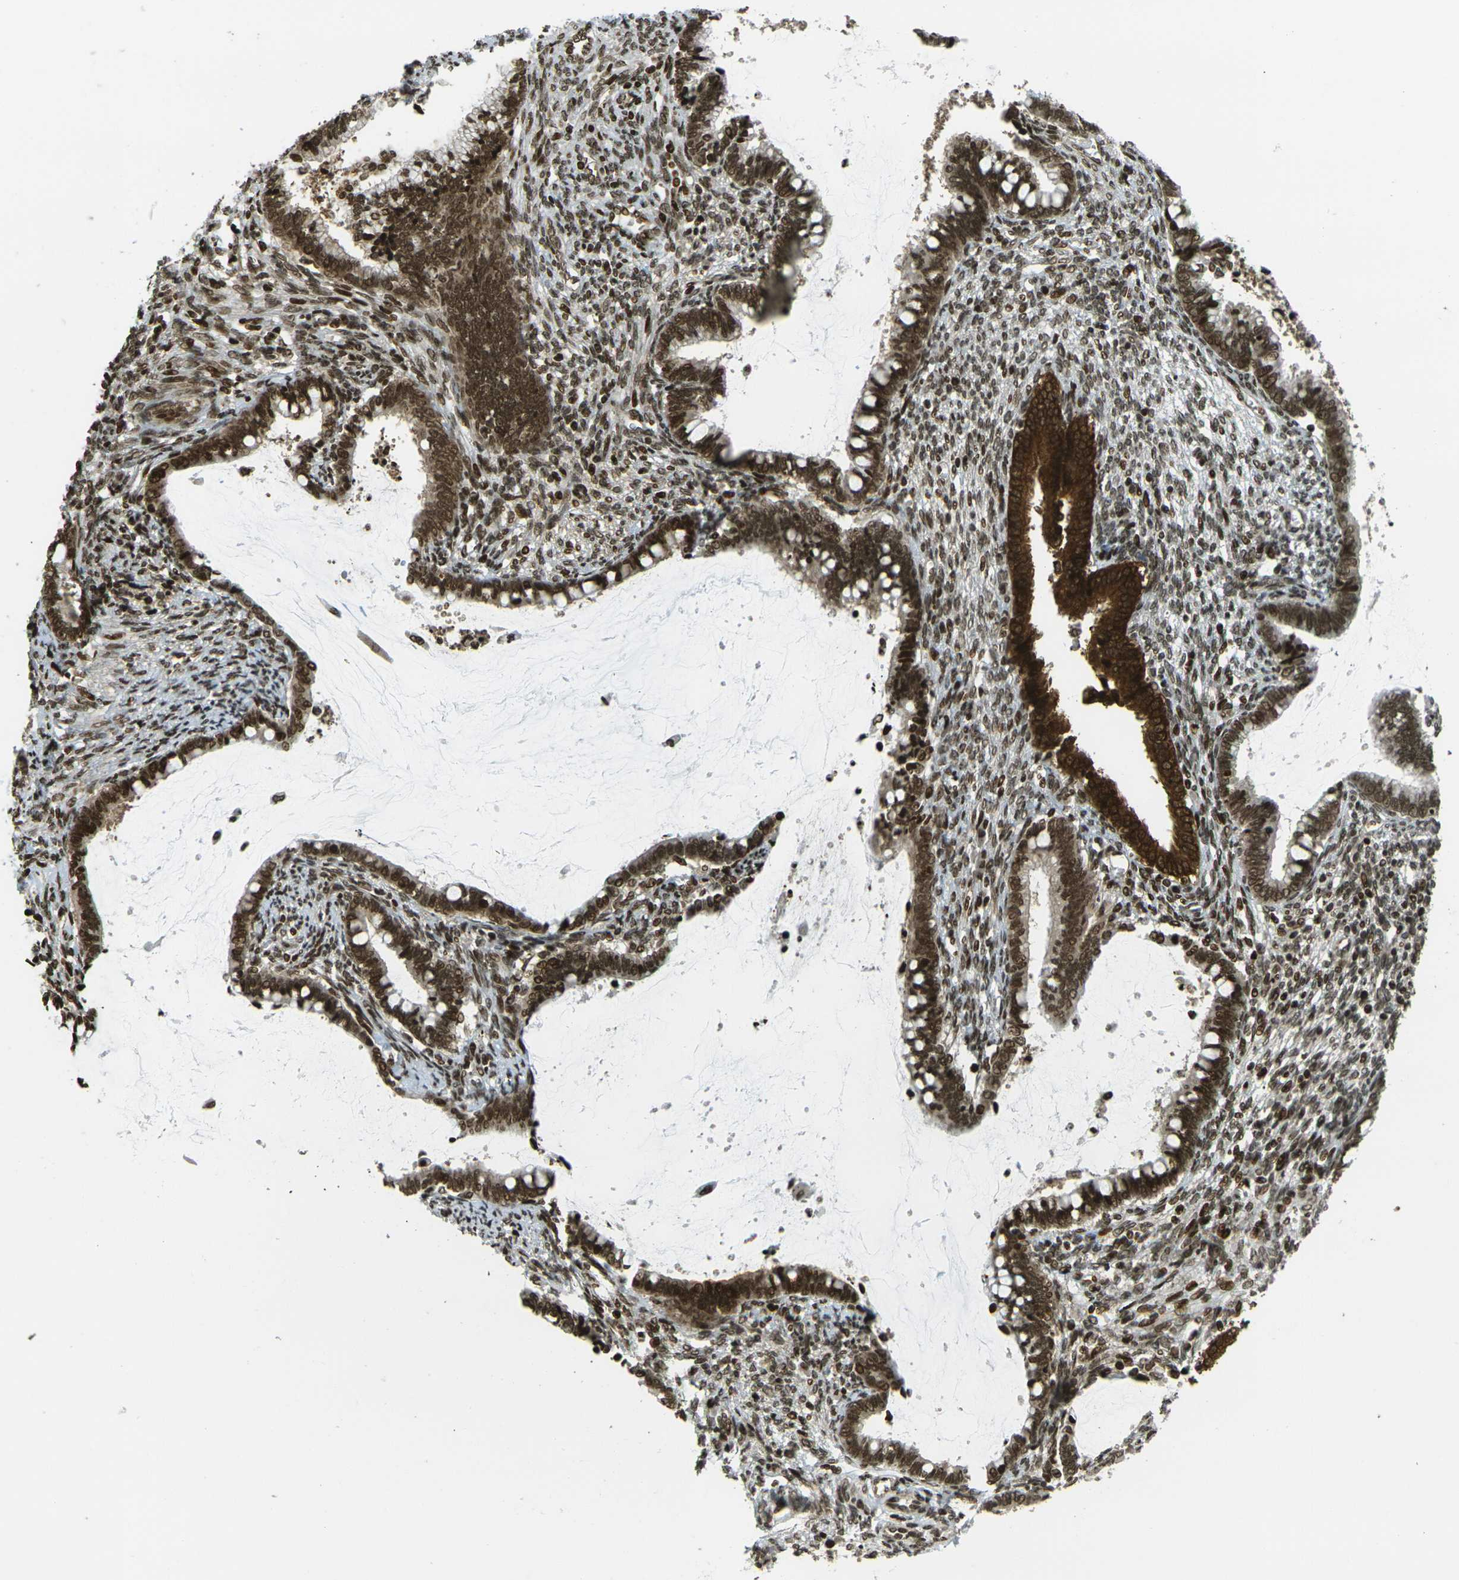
{"staining": {"intensity": "strong", "quantity": ">75%", "location": "cytoplasmic/membranous,nuclear"}, "tissue": "cervical cancer", "cell_type": "Tumor cells", "image_type": "cancer", "snomed": [{"axis": "morphology", "description": "Adenocarcinoma, NOS"}, {"axis": "topography", "description": "Cervix"}], "caption": "A brown stain shows strong cytoplasmic/membranous and nuclear expression of a protein in cervical cancer tumor cells. The staining is performed using DAB brown chromogen to label protein expression. The nuclei are counter-stained blue using hematoxylin.", "gene": "RUVBL2", "patient": {"sex": "female", "age": 44}}